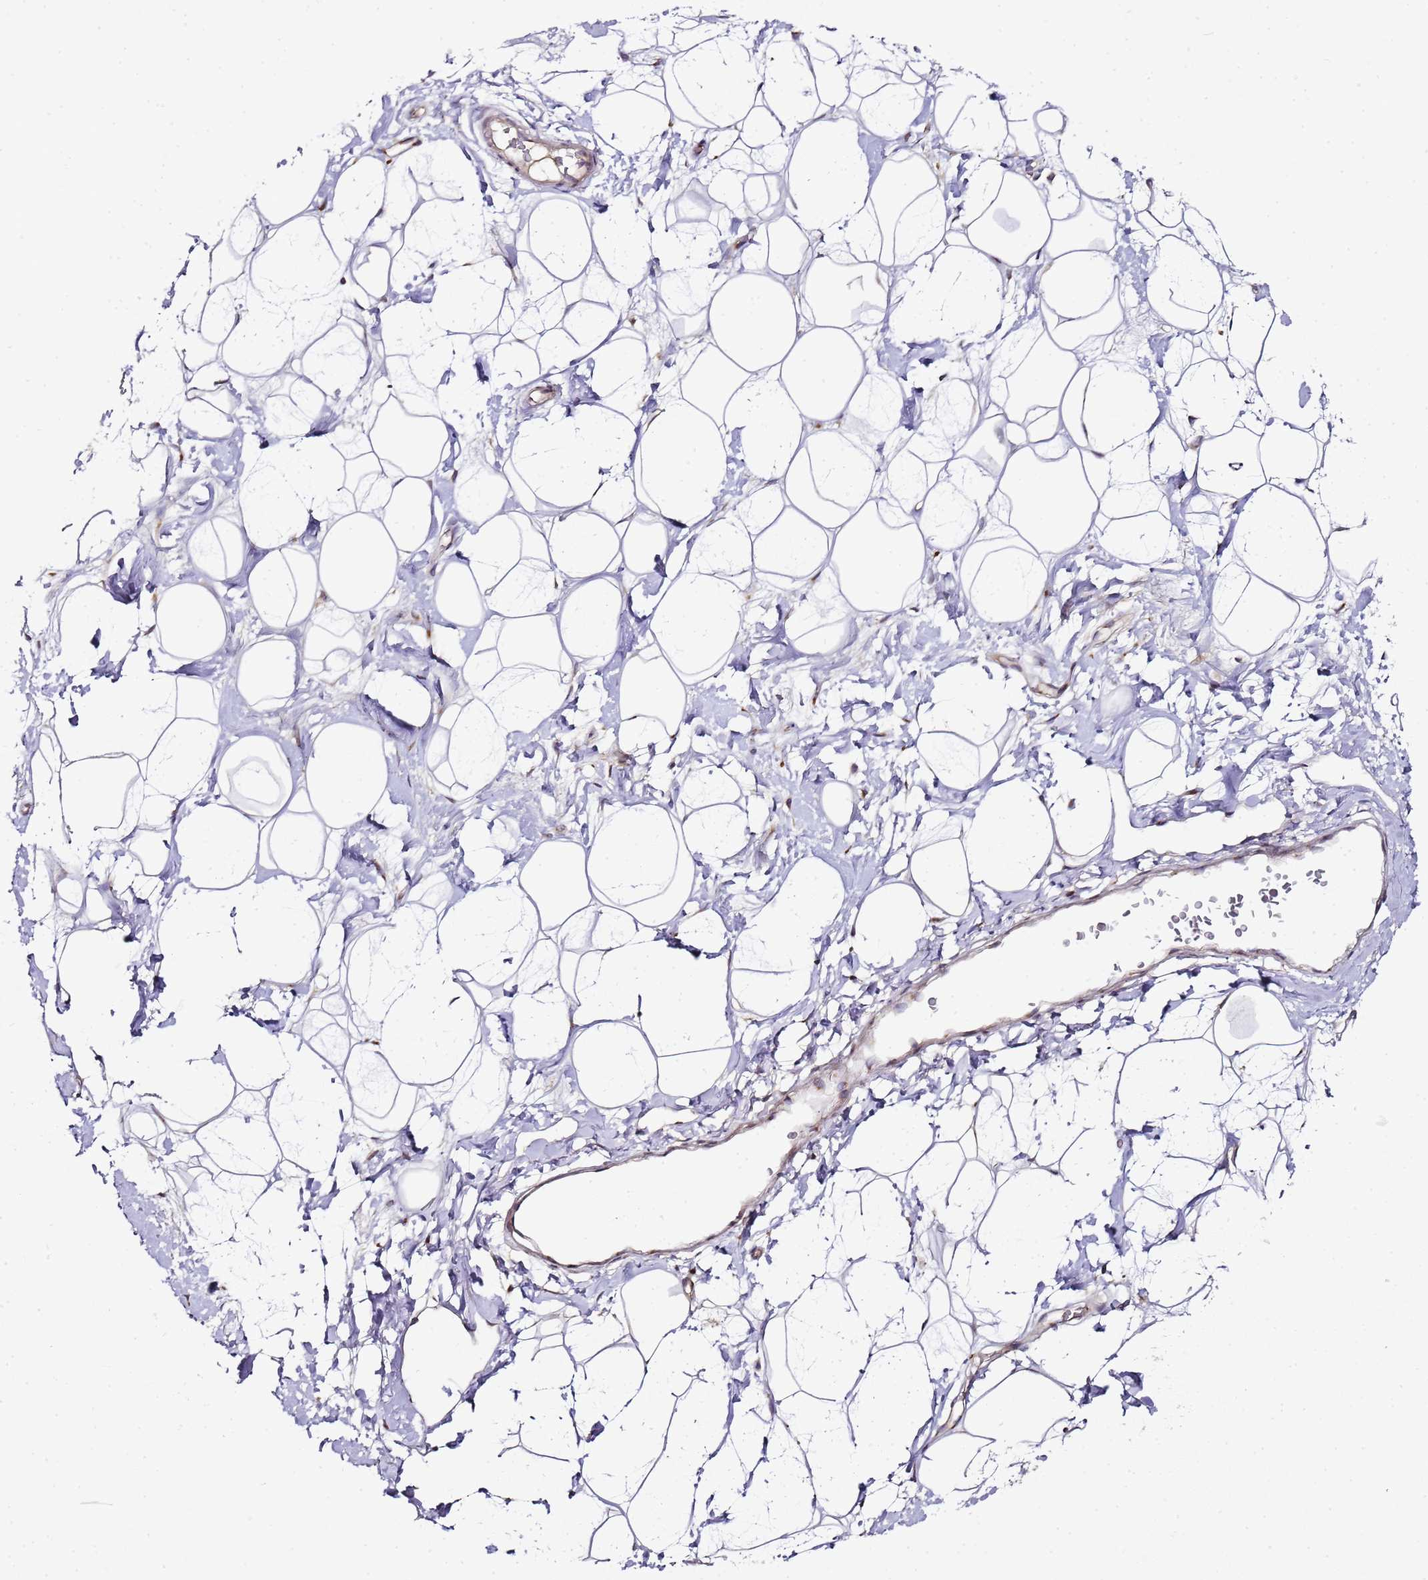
{"staining": {"intensity": "negative", "quantity": "none", "location": "none"}, "tissue": "adipose tissue", "cell_type": "Adipocytes", "image_type": "normal", "snomed": [{"axis": "morphology", "description": "Normal tissue, NOS"}, {"axis": "topography", "description": "Breast"}], "caption": "A high-resolution photomicrograph shows IHC staining of benign adipose tissue, which demonstrates no significant expression in adipocytes. Brightfield microscopy of immunohistochemistry (IHC) stained with DAB (brown) and hematoxylin (blue), captured at high magnification.", "gene": "MRPL49", "patient": {"sex": "female", "age": 26}}